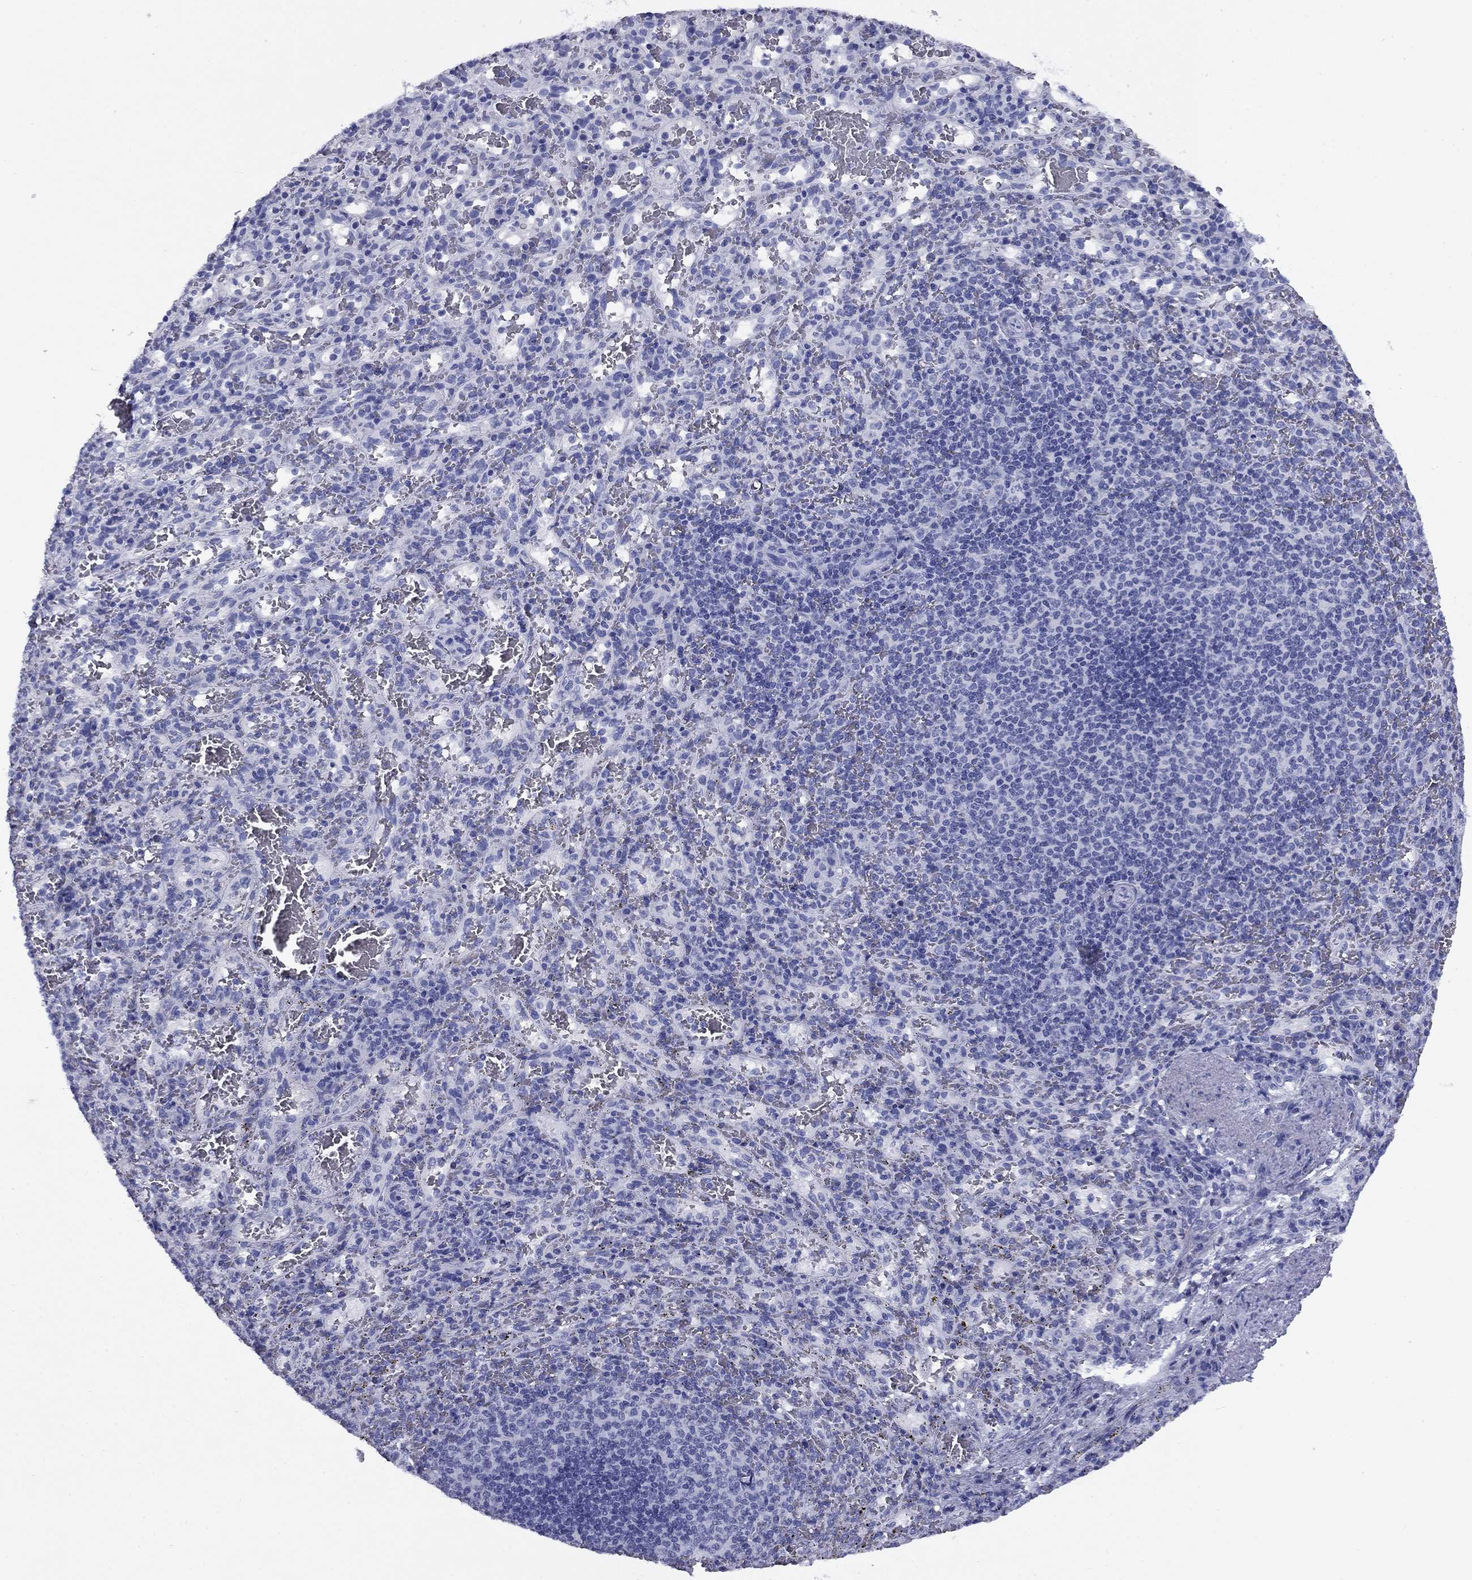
{"staining": {"intensity": "negative", "quantity": "none", "location": "none"}, "tissue": "spleen", "cell_type": "Cells in red pulp", "image_type": "normal", "snomed": [{"axis": "morphology", "description": "Normal tissue, NOS"}, {"axis": "topography", "description": "Spleen"}], "caption": "DAB immunohistochemical staining of normal human spleen displays no significant expression in cells in red pulp. The staining is performed using DAB brown chromogen with nuclei counter-stained in using hematoxylin.", "gene": "NPPA", "patient": {"sex": "male", "age": 57}}